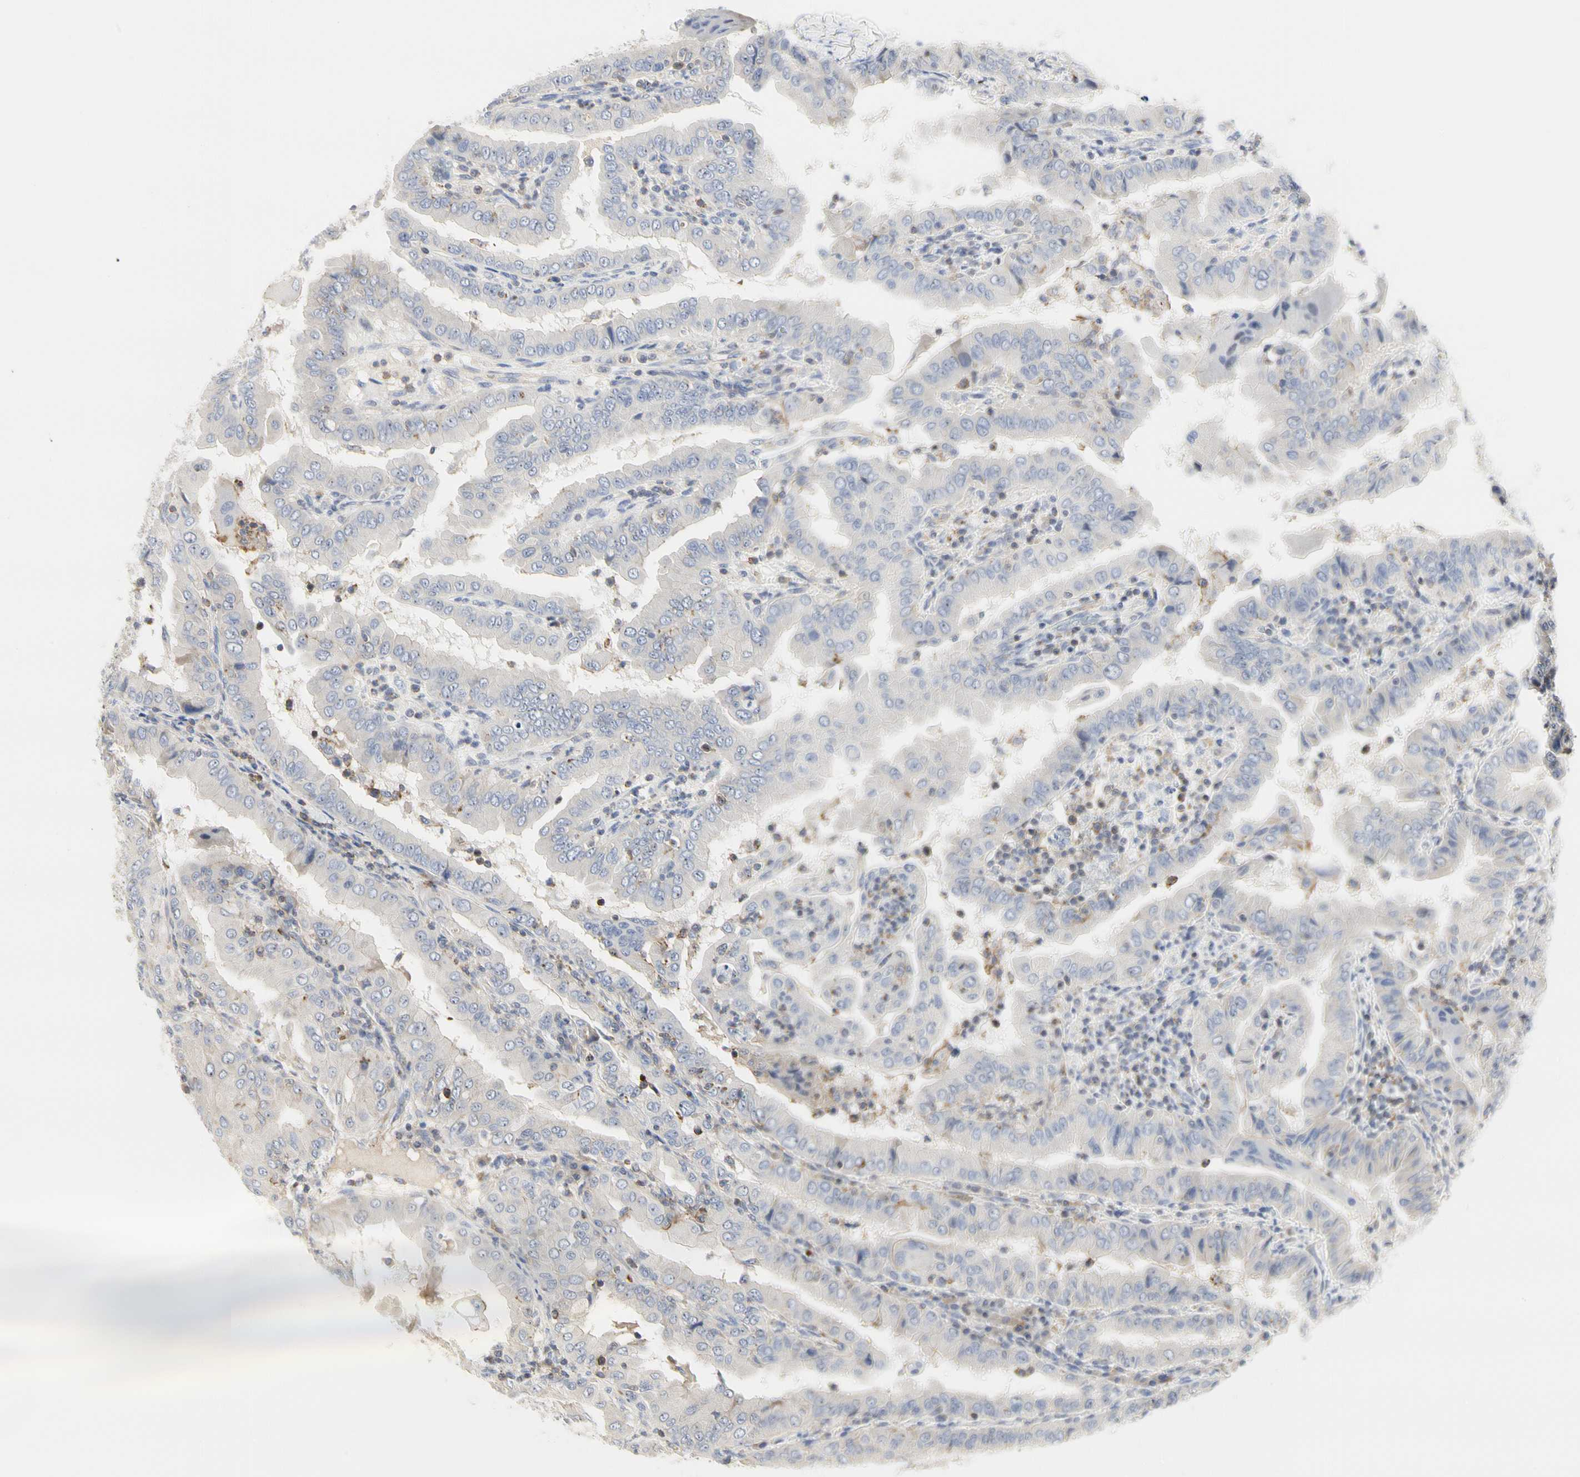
{"staining": {"intensity": "negative", "quantity": "none", "location": "none"}, "tissue": "thyroid cancer", "cell_type": "Tumor cells", "image_type": "cancer", "snomed": [{"axis": "morphology", "description": "Papillary adenocarcinoma, NOS"}, {"axis": "topography", "description": "Thyroid gland"}], "caption": "This micrograph is of papillary adenocarcinoma (thyroid) stained with IHC to label a protein in brown with the nuclei are counter-stained blue. There is no staining in tumor cells.", "gene": "SHANK2", "patient": {"sex": "male", "age": 33}}